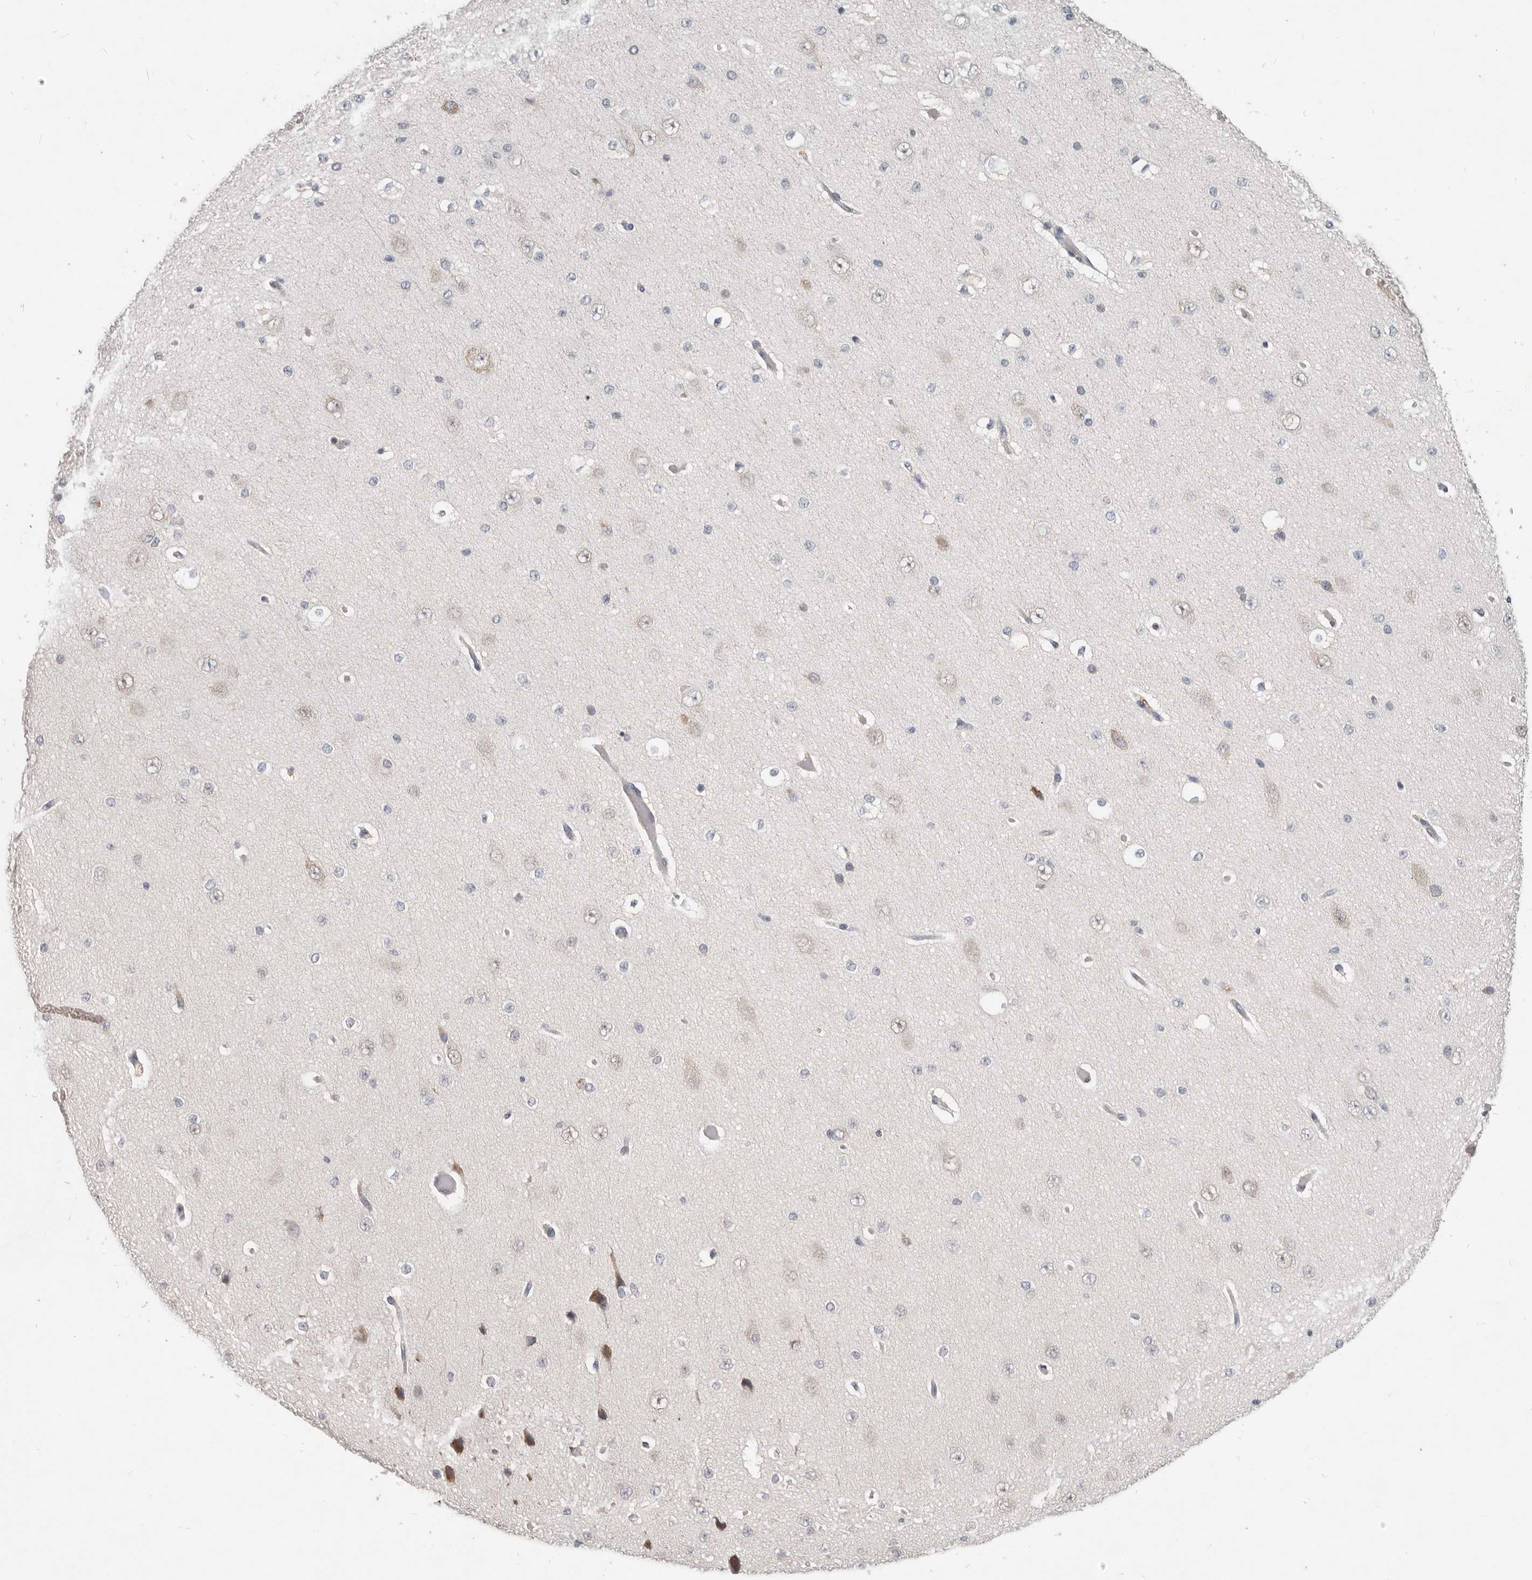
{"staining": {"intensity": "negative", "quantity": "none", "location": "none"}, "tissue": "cerebral cortex", "cell_type": "Endothelial cells", "image_type": "normal", "snomed": [{"axis": "morphology", "description": "Normal tissue, NOS"}, {"axis": "morphology", "description": "Developmental malformation"}, {"axis": "topography", "description": "Cerebral cortex"}], "caption": "Protein analysis of unremarkable cerebral cortex reveals no significant positivity in endothelial cells.", "gene": "WDR77", "patient": {"sex": "female", "age": 30}}